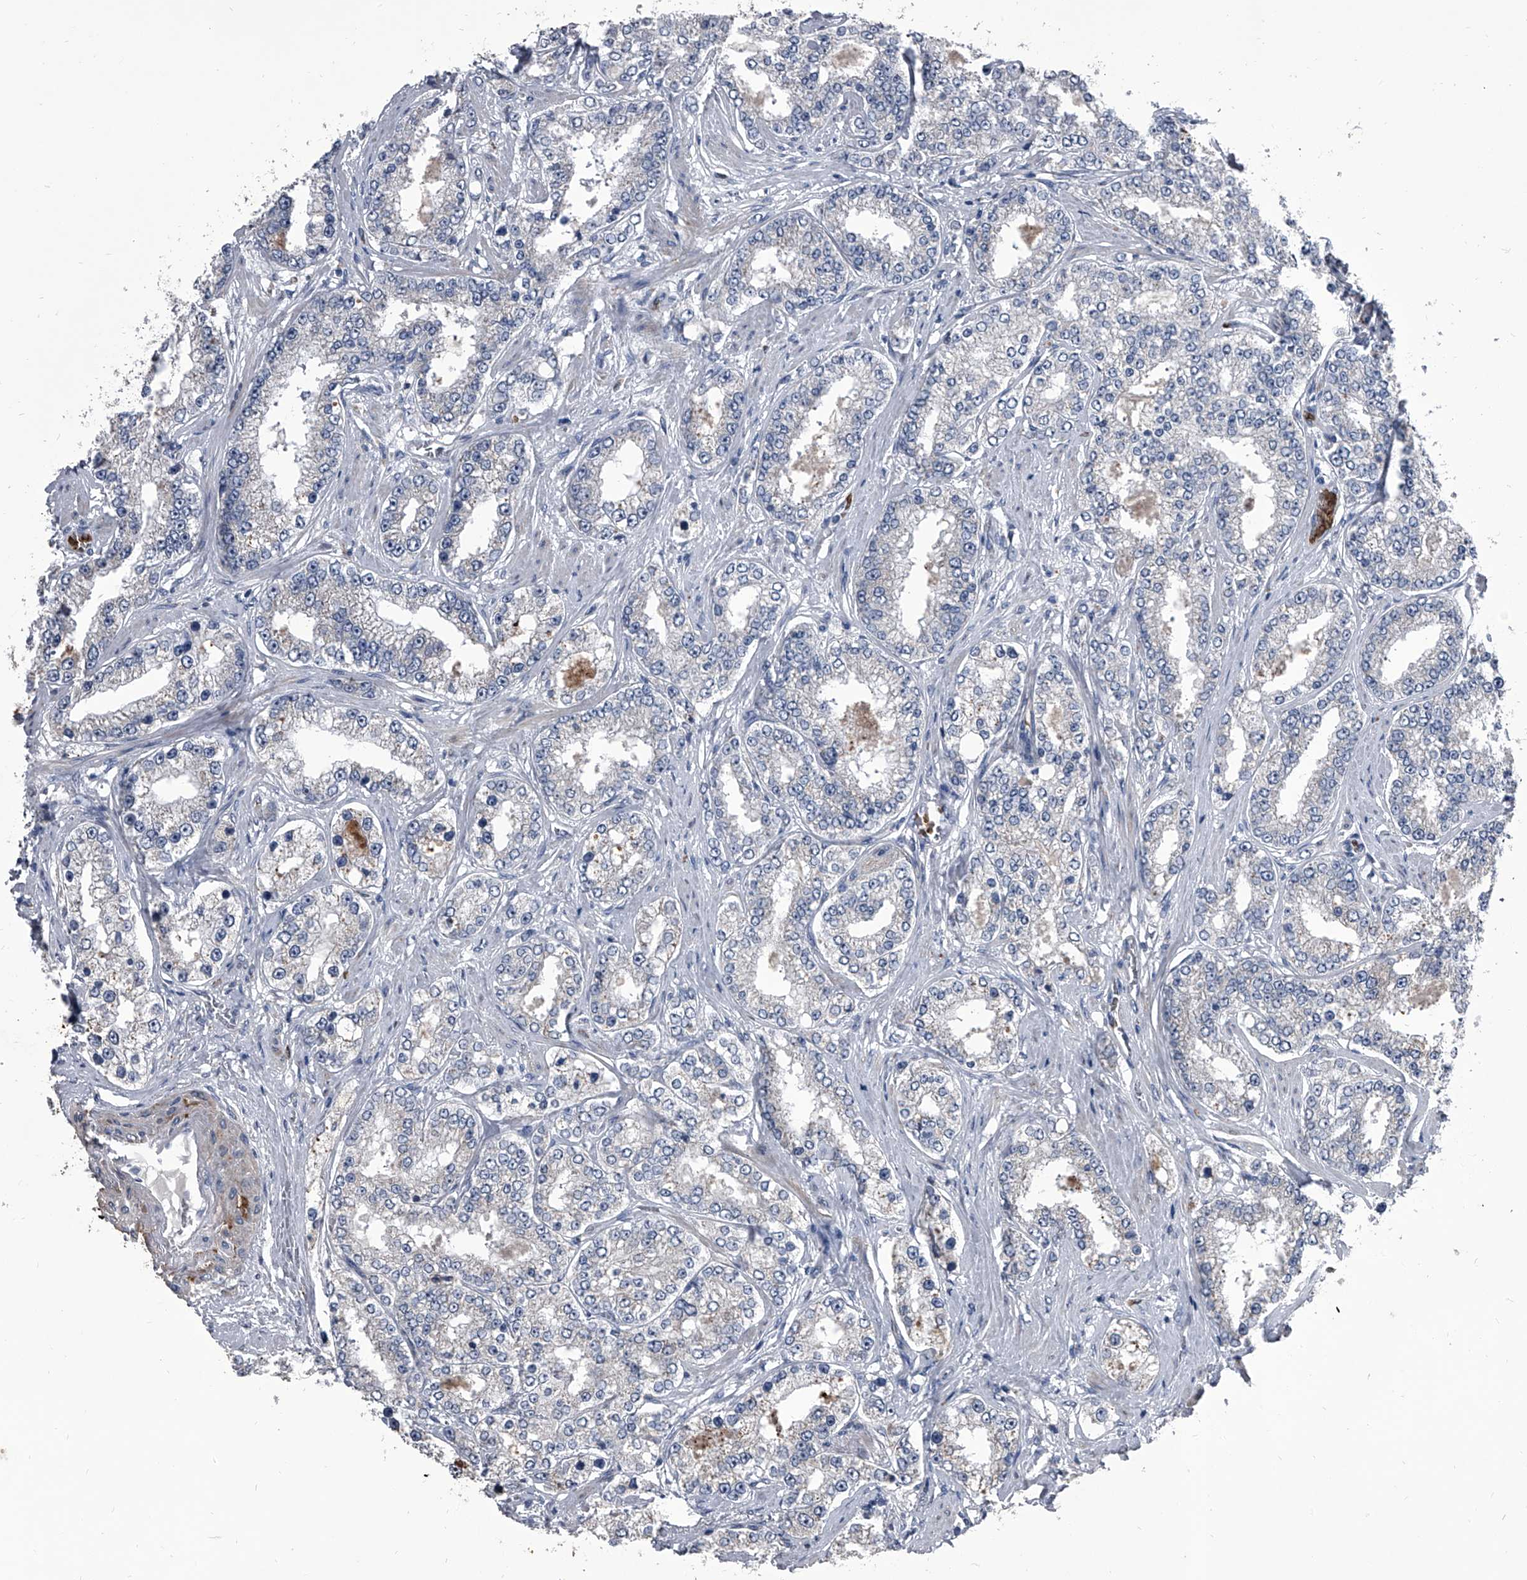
{"staining": {"intensity": "negative", "quantity": "none", "location": "none"}, "tissue": "prostate cancer", "cell_type": "Tumor cells", "image_type": "cancer", "snomed": [{"axis": "morphology", "description": "Normal tissue, NOS"}, {"axis": "morphology", "description": "Adenocarcinoma, High grade"}, {"axis": "topography", "description": "Prostate"}], "caption": "Immunohistochemistry (IHC) histopathology image of prostate cancer stained for a protein (brown), which demonstrates no positivity in tumor cells.", "gene": "CEP85L", "patient": {"sex": "male", "age": 83}}